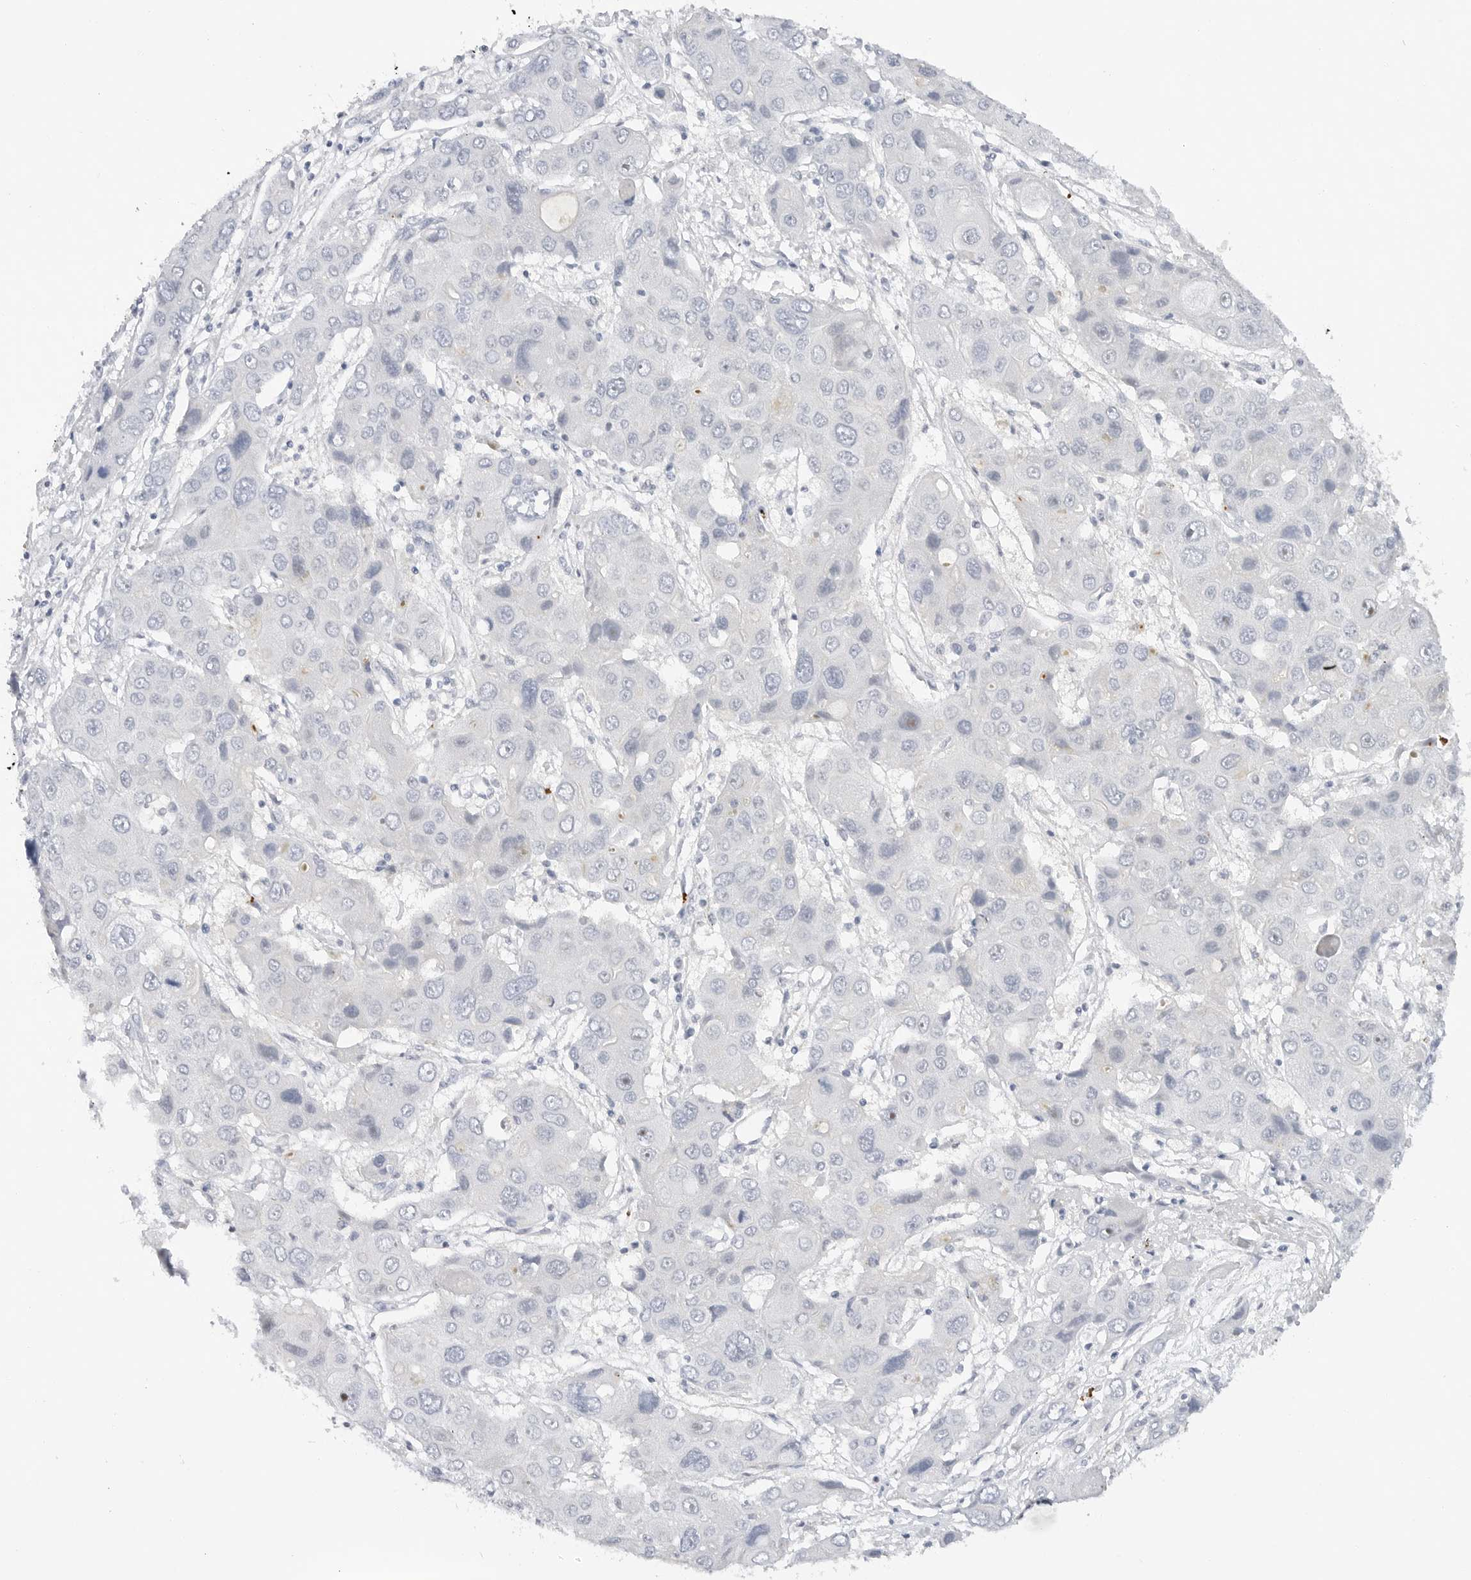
{"staining": {"intensity": "negative", "quantity": "none", "location": "none"}, "tissue": "liver cancer", "cell_type": "Tumor cells", "image_type": "cancer", "snomed": [{"axis": "morphology", "description": "Cholangiocarcinoma"}, {"axis": "topography", "description": "Liver"}], "caption": "This micrograph is of cholangiocarcinoma (liver) stained with immunohistochemistry to label a protein in brown with the nuclei are counter-stained blue. There is no staining in tumor cells. (DAB (3,3'-diaminobenzidine) immunohistochemistry (IHC), high magnification).", "gene": "MAP2K5", "patient": {"sex": "male", "age": 67}}